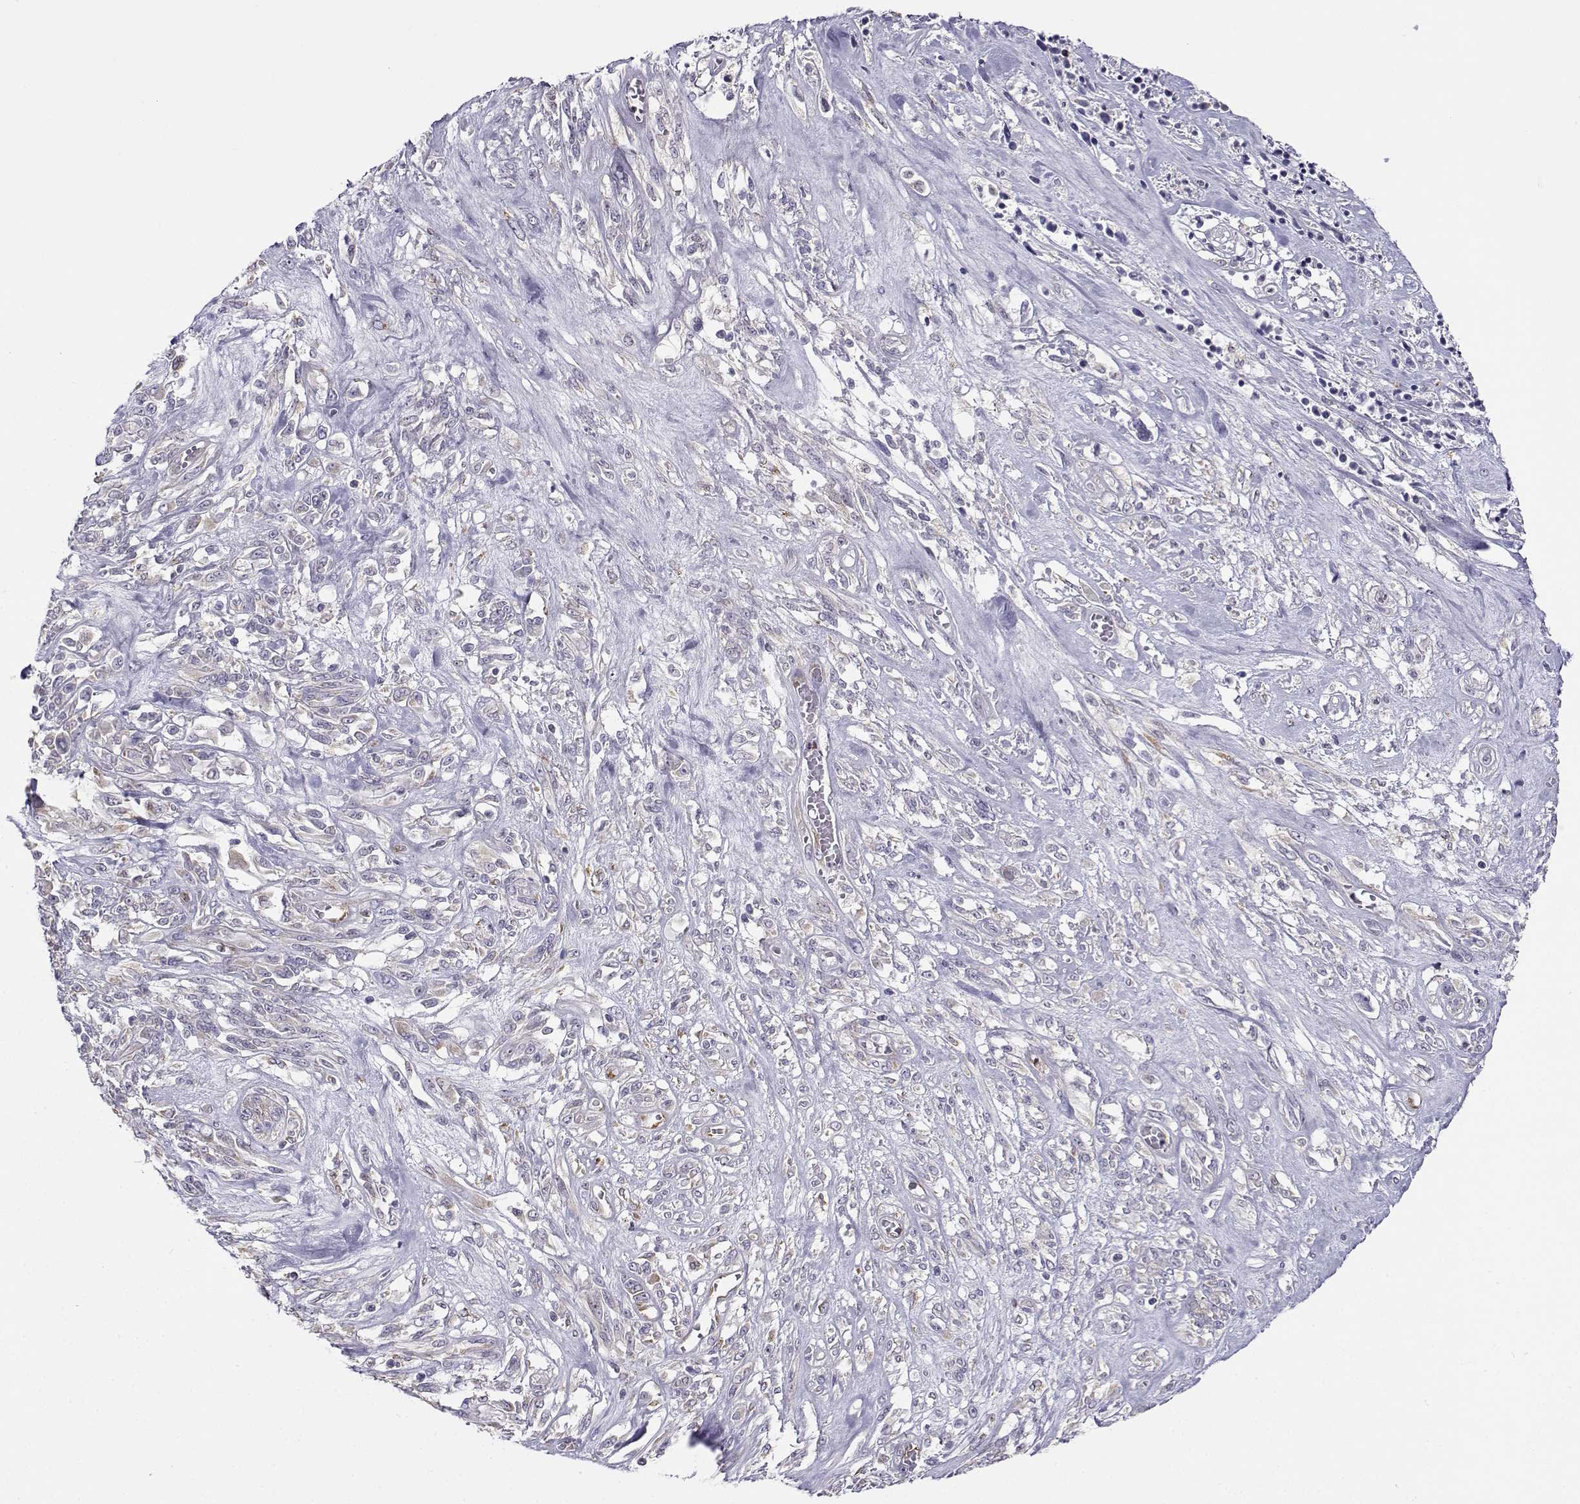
{"staining": {"intensity": "weak", "quantity": "<25%", "location": "cytoplasmic/membranous"}, "tissue": "melanoma", "cell_type": "Tumor cells", "image_type": "cancer", "snomed": [{"axis": "morphology", "description": "Malignant melanoma, NOS"}, {"axis": "topography", "description": "Skin"}], "caption": "Tumor cells are negative for brown protein staining in melanoma.", "gene": "BEND6", "patient": {"sex": "female", "age": 91}}